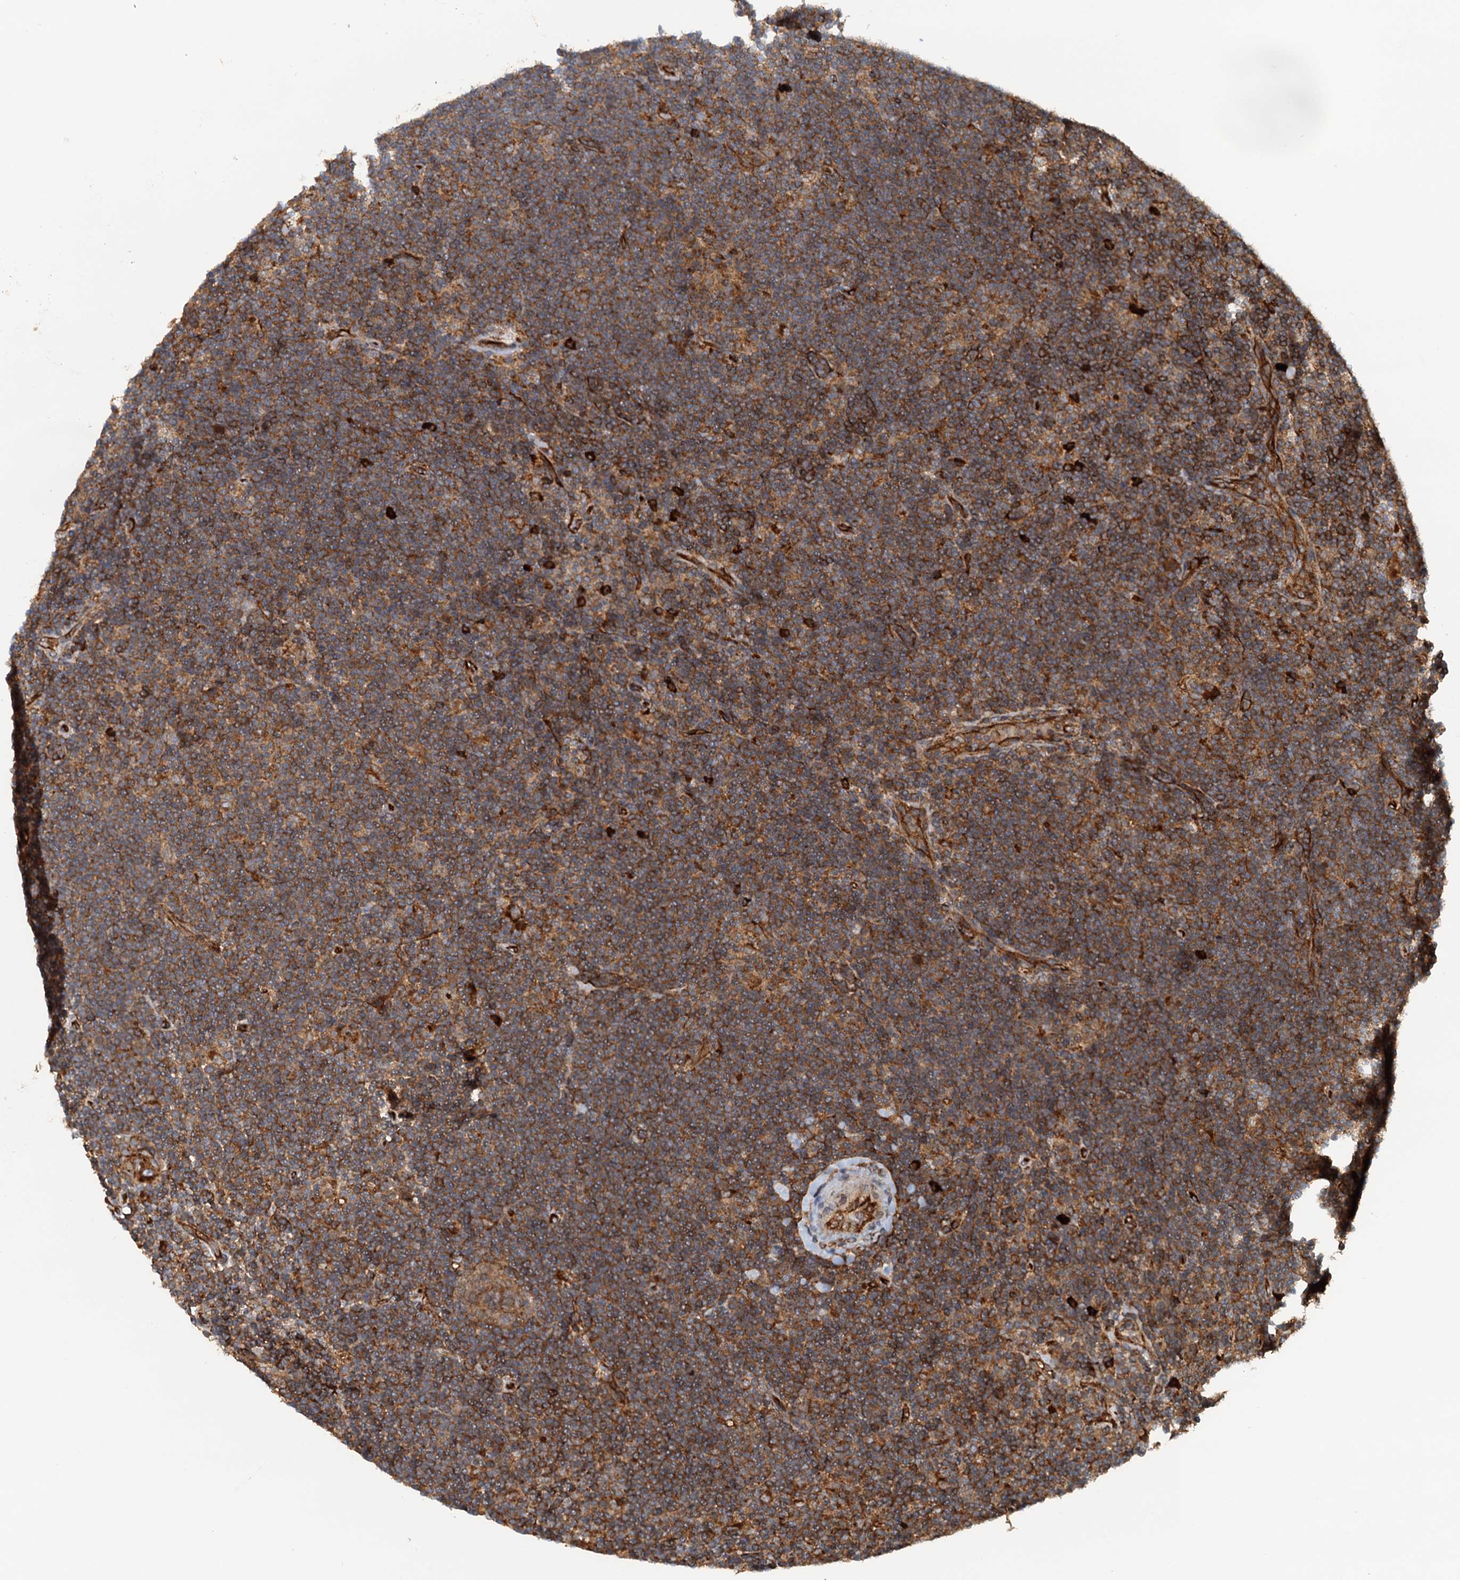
{"staining": {"intensity": "weak", "quantity": "25%-75%", "location": "cytoplasmic/membranous"}, "tissue": "lymphoma", "cell_type": "Tumor cells", "image_type": "cancer", "snomed": [{"axis": "morphology", "description": "Hodgkin's disease, NOS"}, {"axis": "topography", "description": "Lymph node"}], "caption": "Protein analysis of Hodgkin's disease tissue demonstrates weak cytoplasmic/membranous positivity in about 25%-75% of tumor cells. Immunohistochemistry (ihc) stains the protein in brown and the nuclei are stained blue.", "gene": "NIPAL3", "patient": {"sex": "female", "age": 57}}